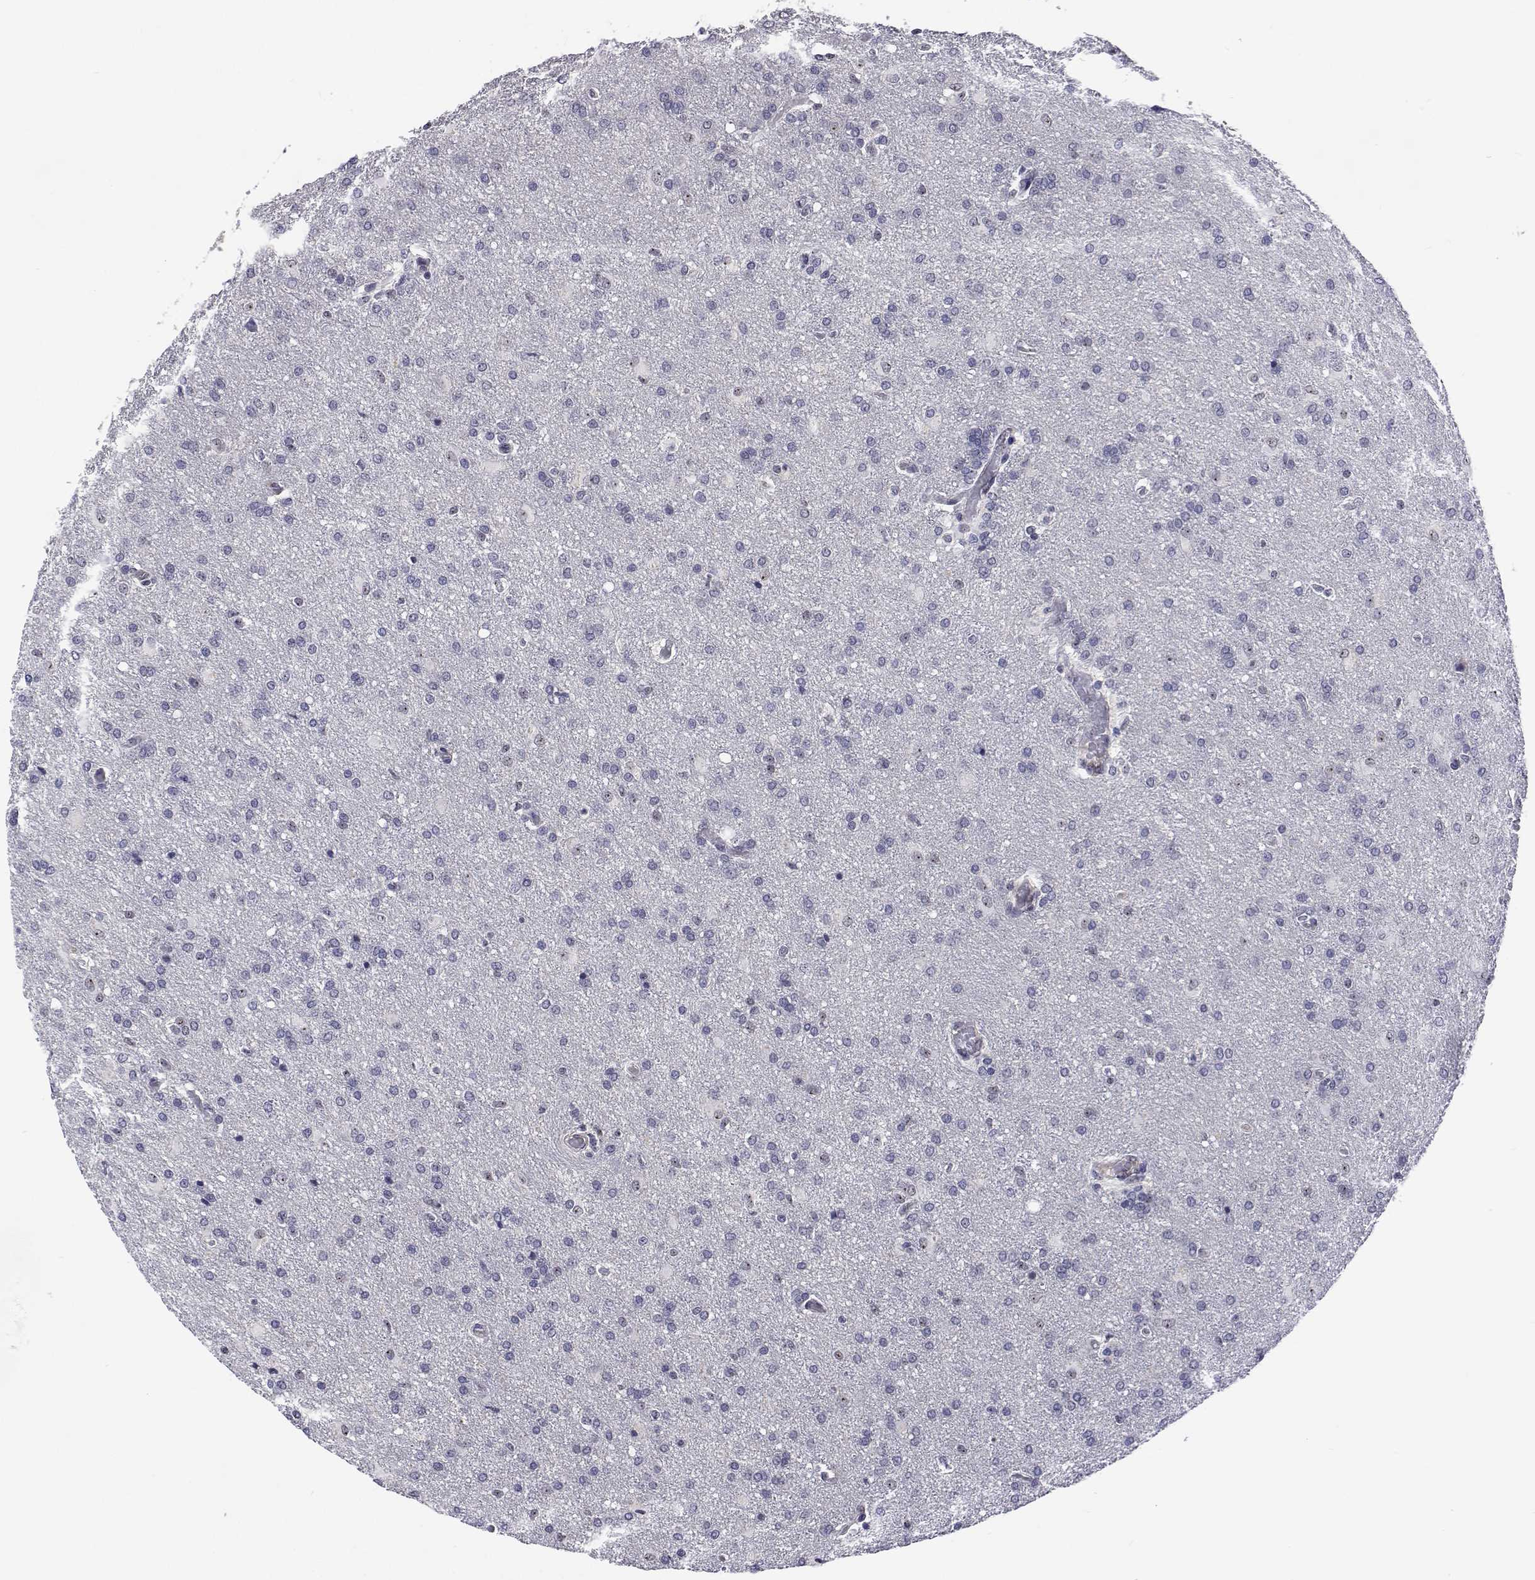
{"staining": {"intensity": "negative", "quantity": "none", "location": "none"}, "tissue": "glioma", "cell_type": "Tumor cells", "image_type": "cancer", "snomed": [{"axis": "morphology", "description": "Glioma, malignant, High grade"}, {"axis": "topography", "description": "Brain"}], "caption": "DAB immunohistochemical staining of glioma reveals no significant positivity in tumor cells.", "gene": "NHP2", "patient": {"sex": "male", "age": 68}}